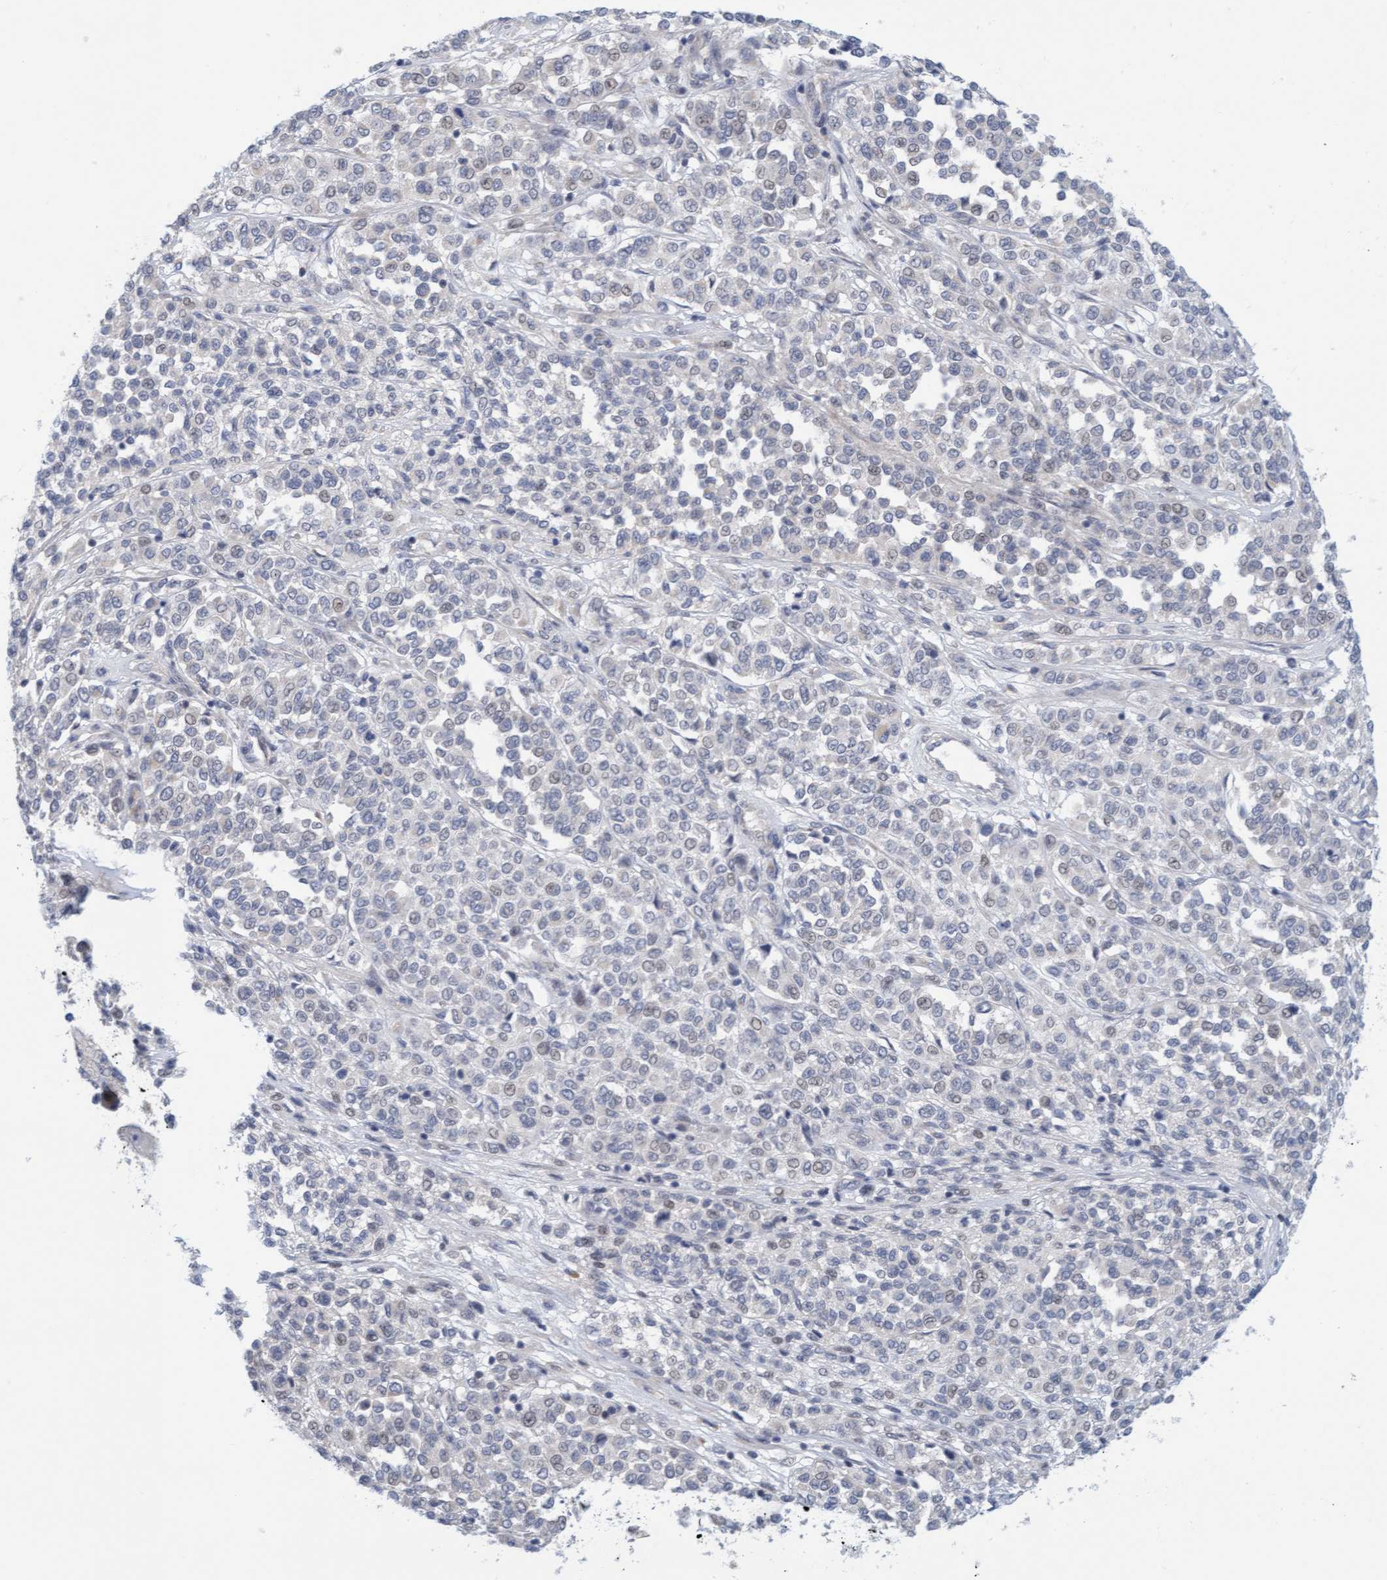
{"staining": {"intensity": "negative", "quantity": "none", "location": "none"}, "tissue": "melanoma", "cell_type": "Tumor cells", "image_type": "cancer", "snomed": [{"axis": "morphology", "description": "Malignant melanoma, Metastatic site"}, {"axis": "topography", "description": "Pancreas"}], "caption": "This micrograph is of melanoma stained with IHC to label a protein in brown with the nuclei are counter-stained blue. There is no positivity in tumor cells.", "gene": "ZC3H3", "patient": {"sex": "female", "age": 30}}